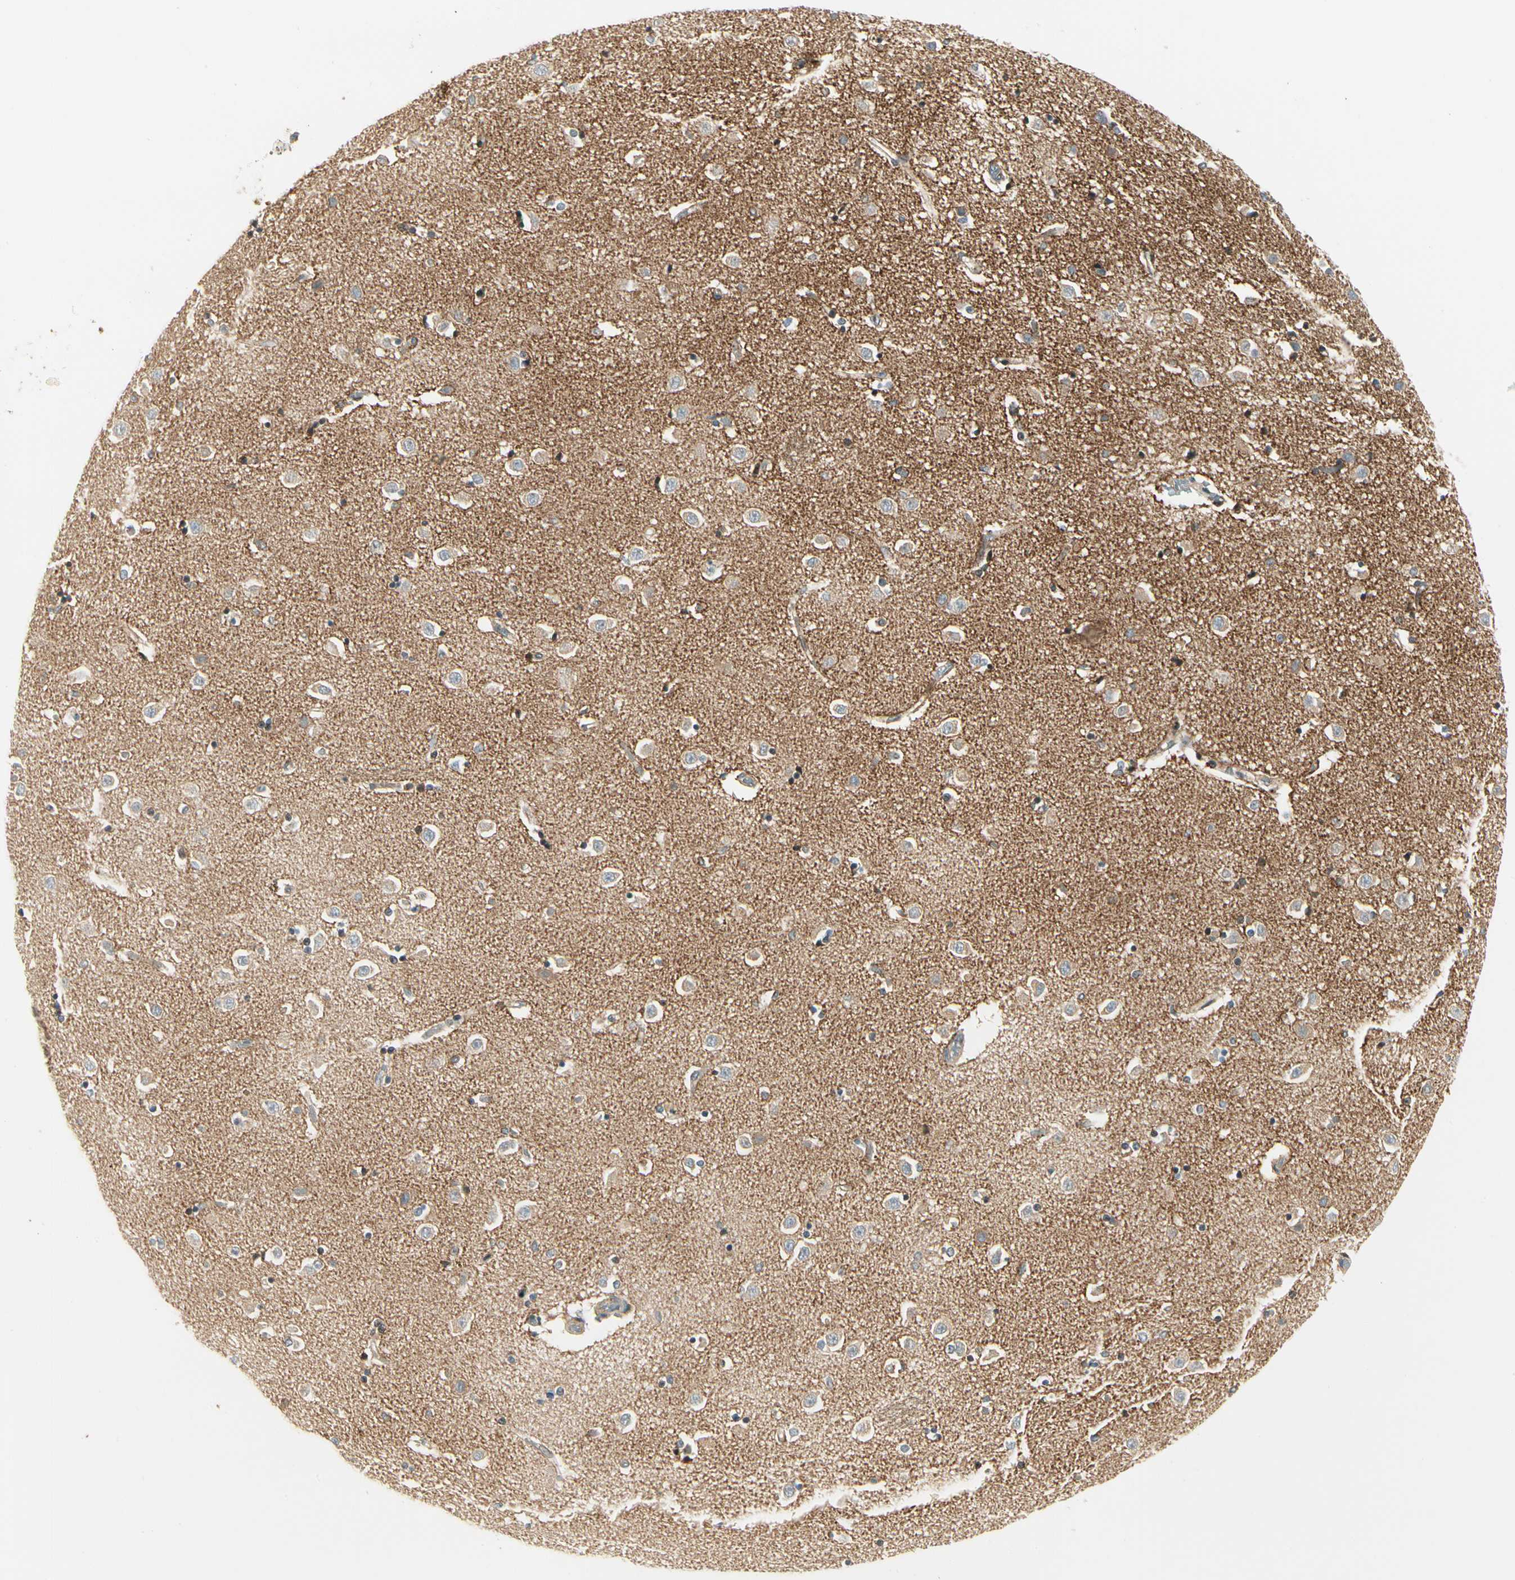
{"staining": {"intensity": "weak", "quantity": ">75%", "location": "cytoplasmic/membranous"}, "tissue": "caudate", "cell_type": "Glial cells", "image_type": "normal", "snomed": [{"axis": "morphology", "description": "Normal tissue, NOS"}, {"axis": "topography", "description": "Lateral ventricle wall"}], "caption": "This photomicrograph reveals immunohistochemistry (IHC) staining of normal human caudate, with low weak cytoplasmic/membranous expression in about >75% of glial cells.", "gene": "MANSC1", "patient": {"sex": "female", "age": 54}}